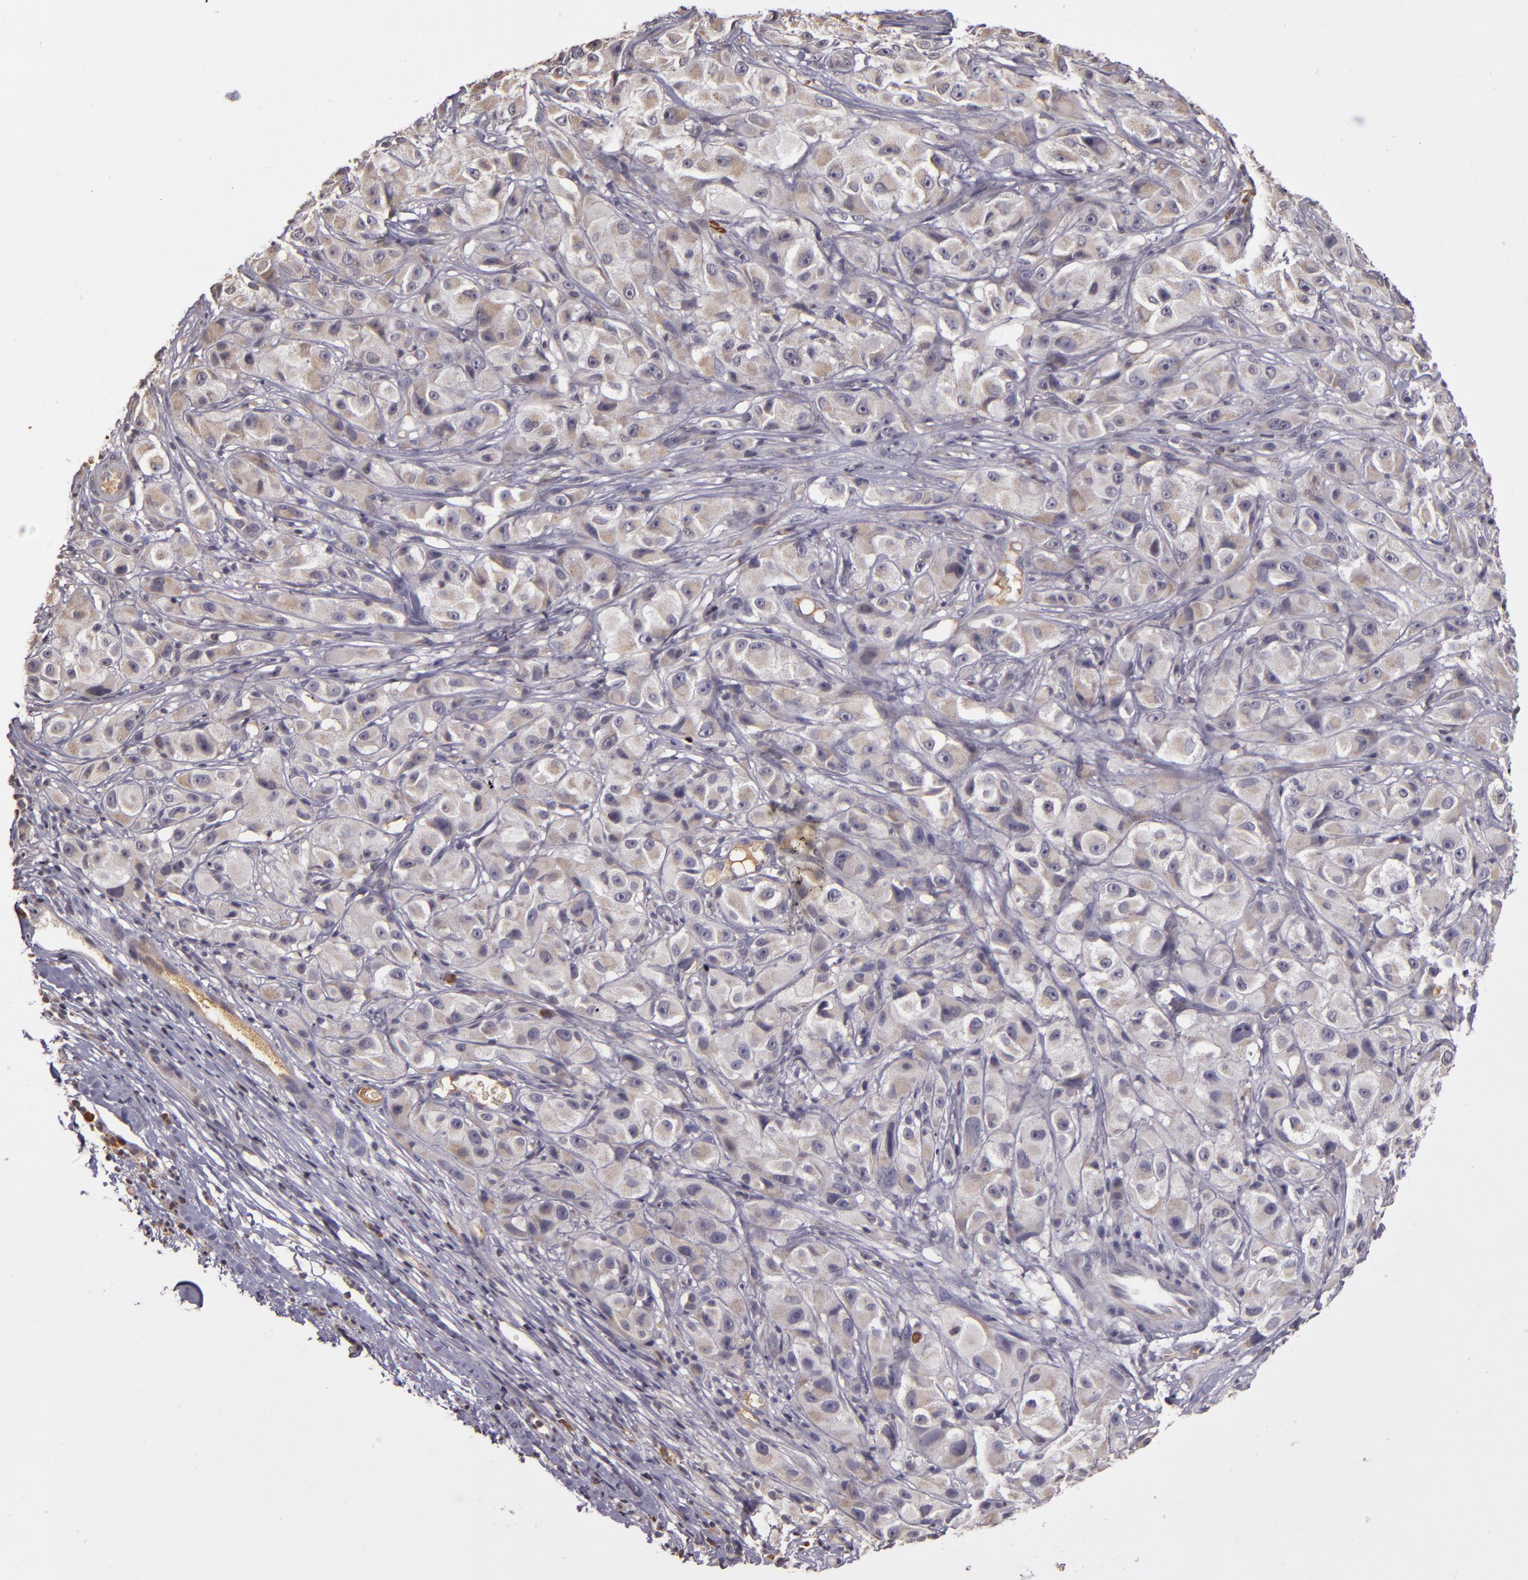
{"staining": {"intensity": "weak", "quantity": "25%-75%", "location": "cytoplasmic/membranous"}, "tissue": "melanoma", "cell_type": "Tumor cells", "image_type": "cancer", "snomed": [{"axis": "morphology", "description": "Malignant melanoma, NOS"}, {"axis": "topography", "description": "Skin"}], "caption": "DAB immunohistochemical staining of human malignant melanoma shows weak cytoplasmic/membranous protein staining in approximately 25%-75% of tumor cells.", "gene": "ABL1", "patient": {"sex": "male", "age": 56}}